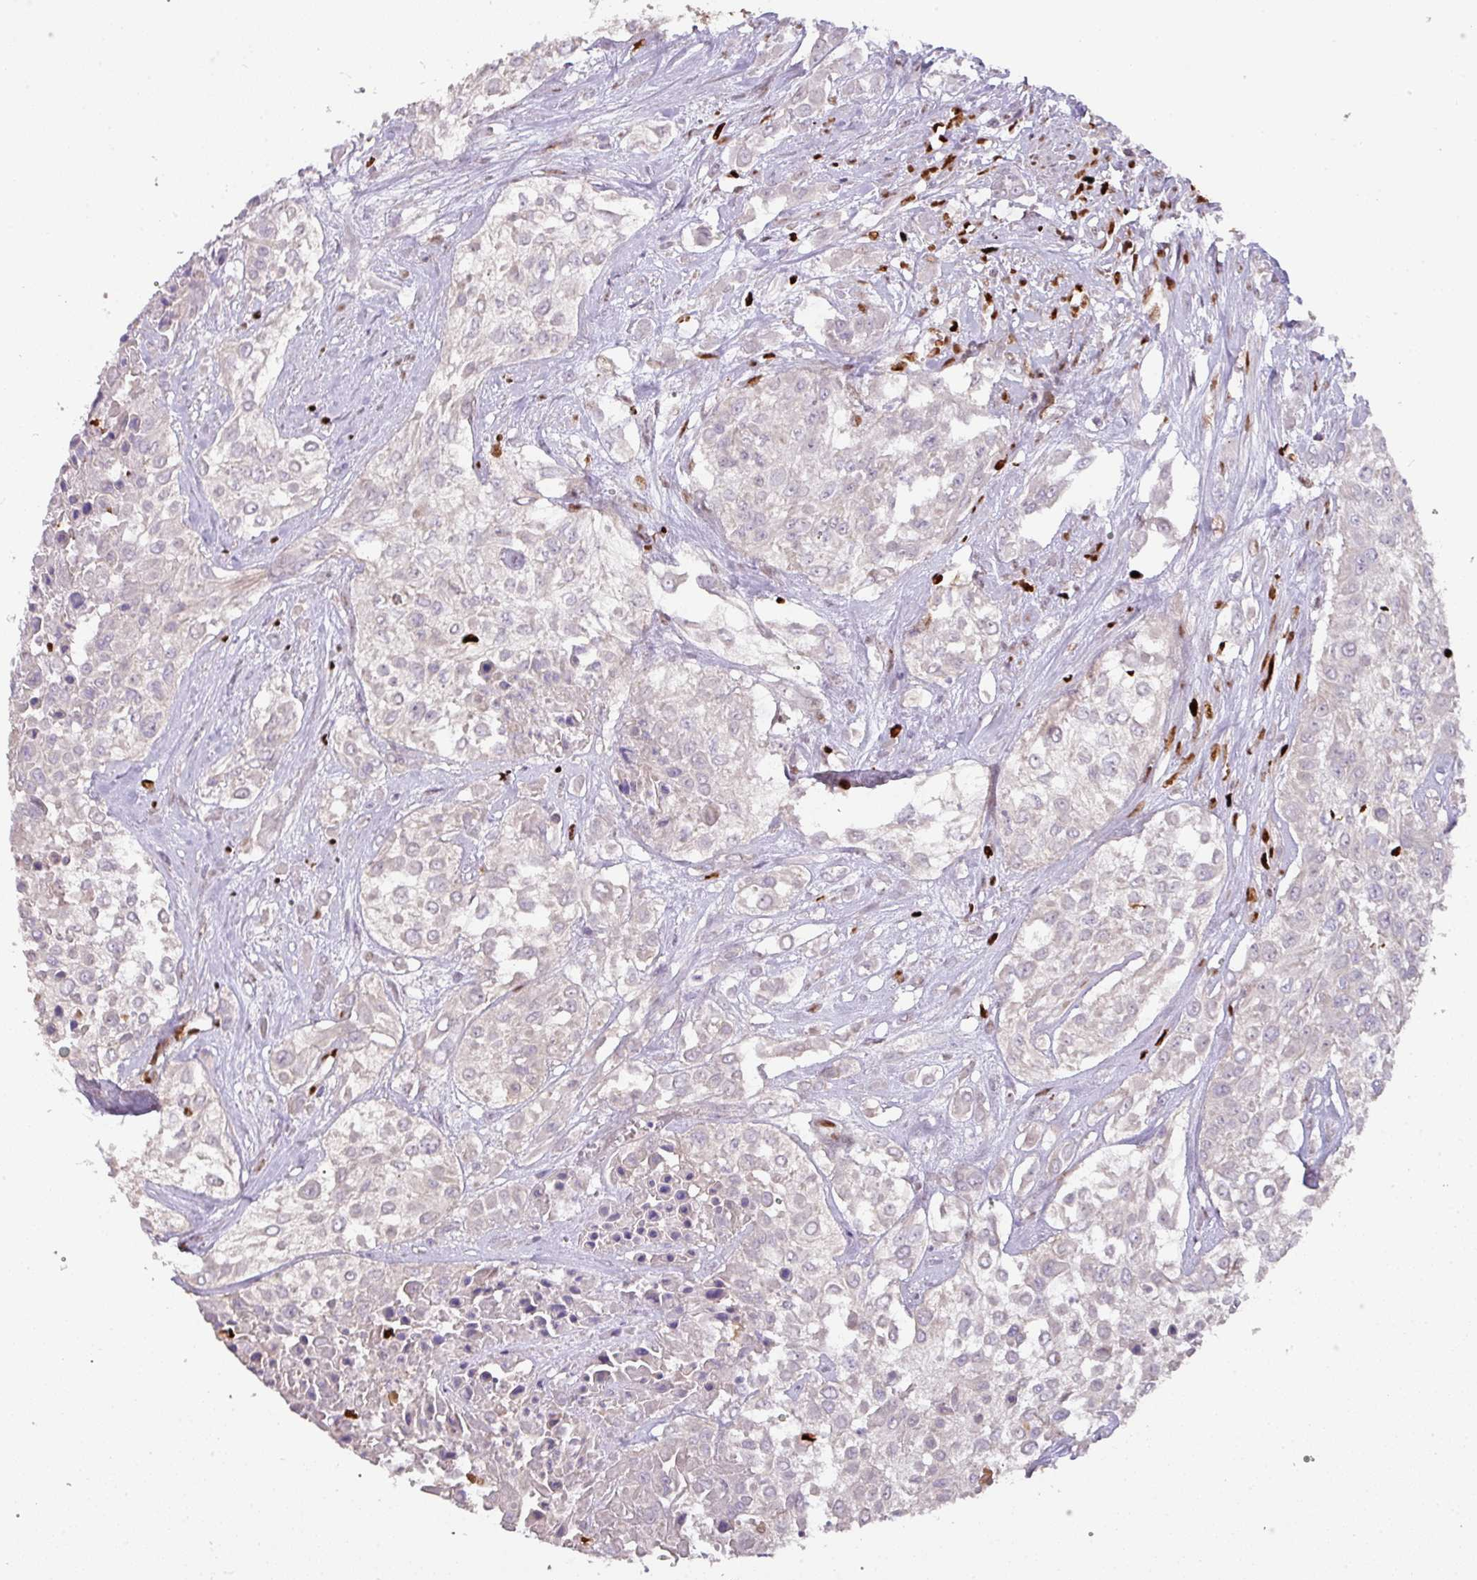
{"staining": {"intensity": "negative", "quantity": "none", "location": "none"}, "tissue": "urothelial cancer", "cell_type": "Tumor cells", "image_type": "cancer", "snomed": [{"axis": "morphology", "description": "Urothelial carcinoma, High grade"}, {"axis": "topography", "description": "Urinary bladder"}], "caption": "The IHC photomicrograph has no significant expression in tumor cells of urothelial carcinoma (high-grade) tissue.", "gene": "SAMHD1", "patient": {"sex": "male", "age": 57}}